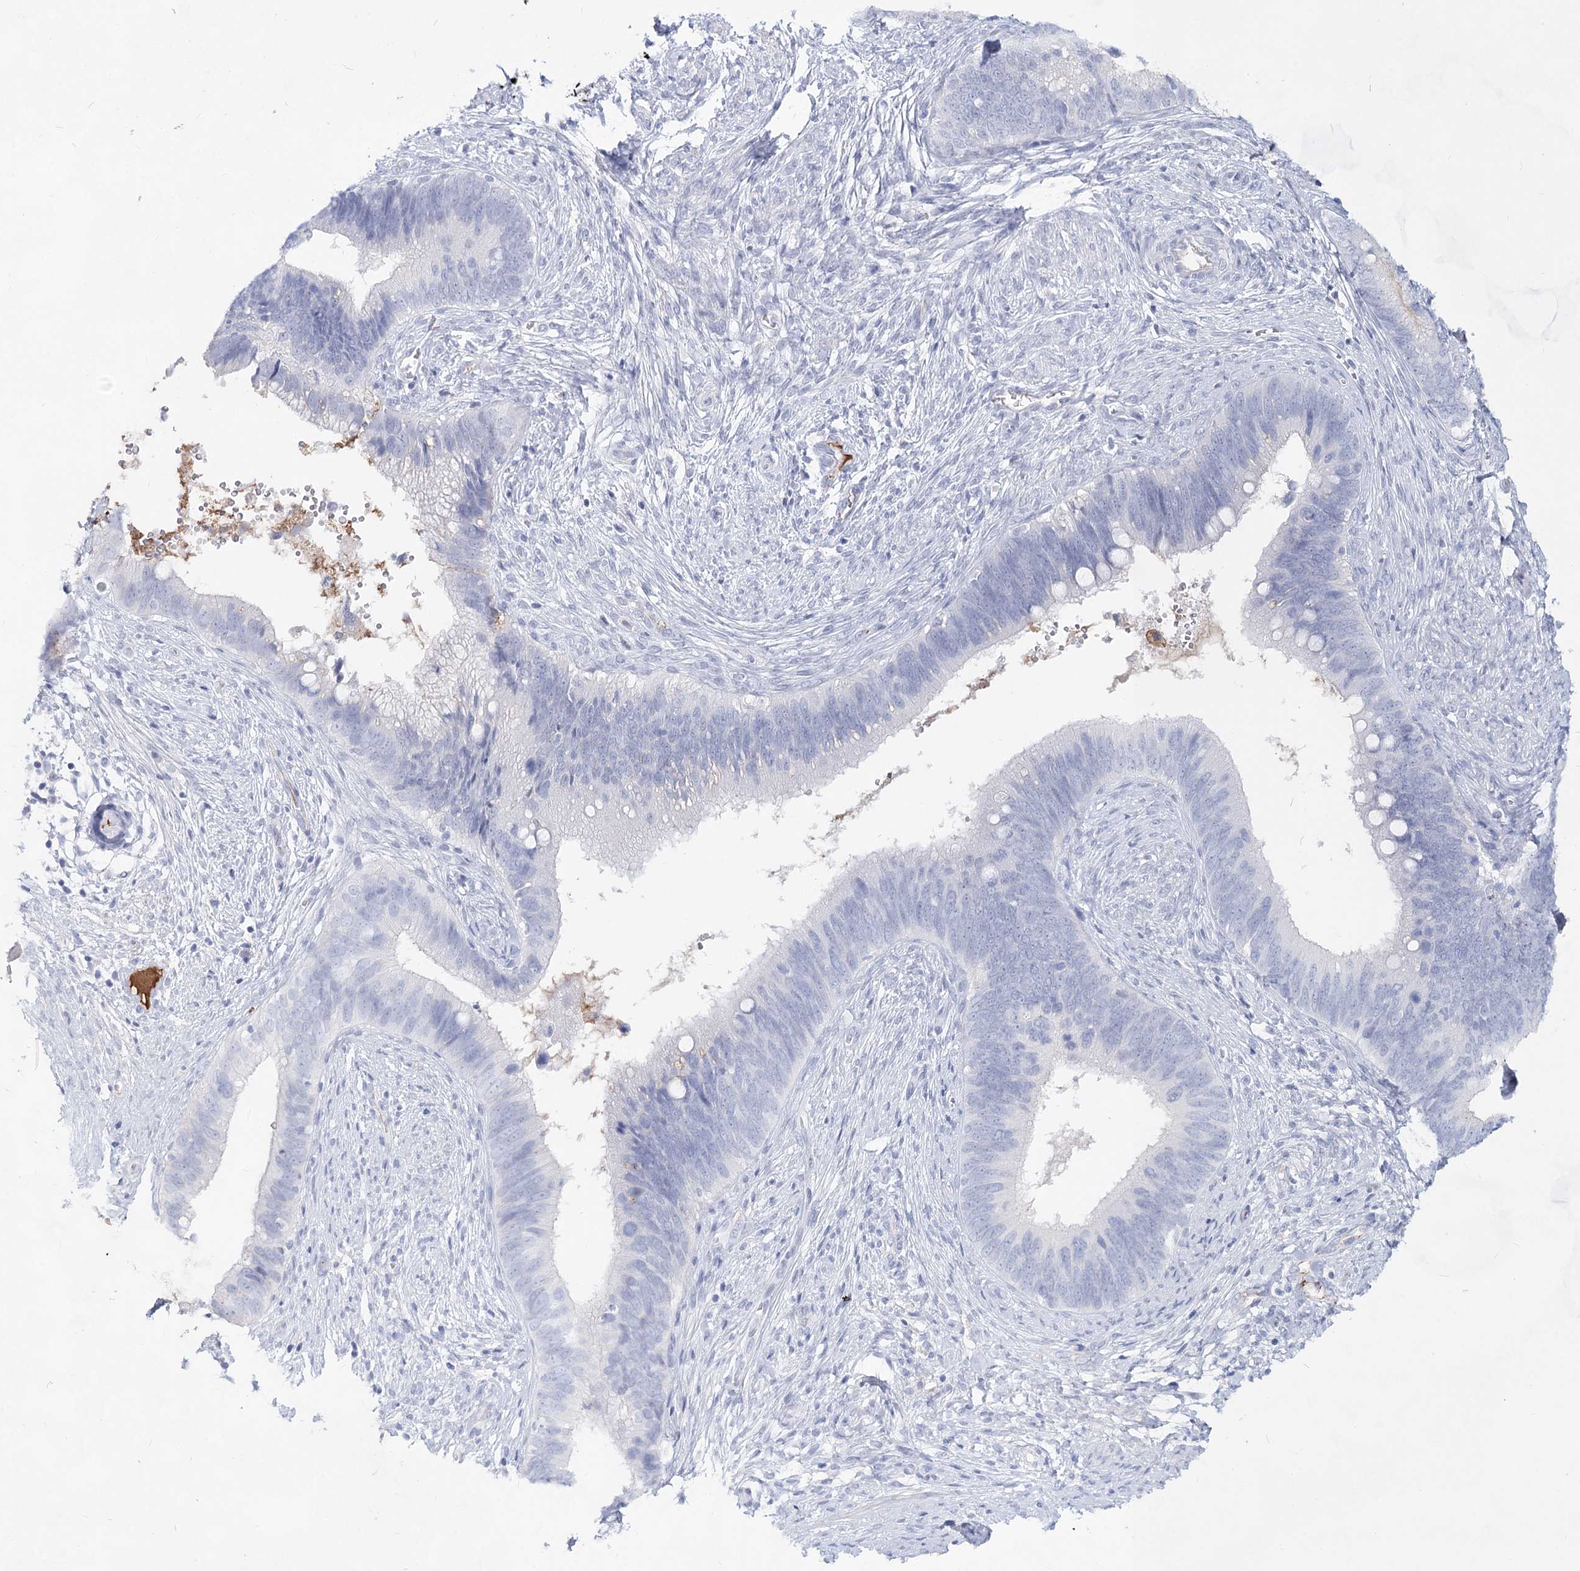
{"staining": {"intensity": "negative", "quantity": "none", "location": "none"}, "tissue": "cervical cancer", "cell_type": "Tumor cells", "image_type": "cancer", "snomed": [{"axis": "morphology", "description": "Adenocarcinoma, NOS"}, {"axis": "topography", "description": "Cervix"}], "caption": "Immunohistochemistry (IHC) photomicrograph of cervical cancer stained for a protein (brown), which shows no expression in tumor cells. Brightfield microscopy of immunohistochemistry (IHC) stained with DAB (brown) and hematoxylin (blue), captured at high magnification.", "gene": "TASOR2", "patient": {"sex": "female", "age": 42}}